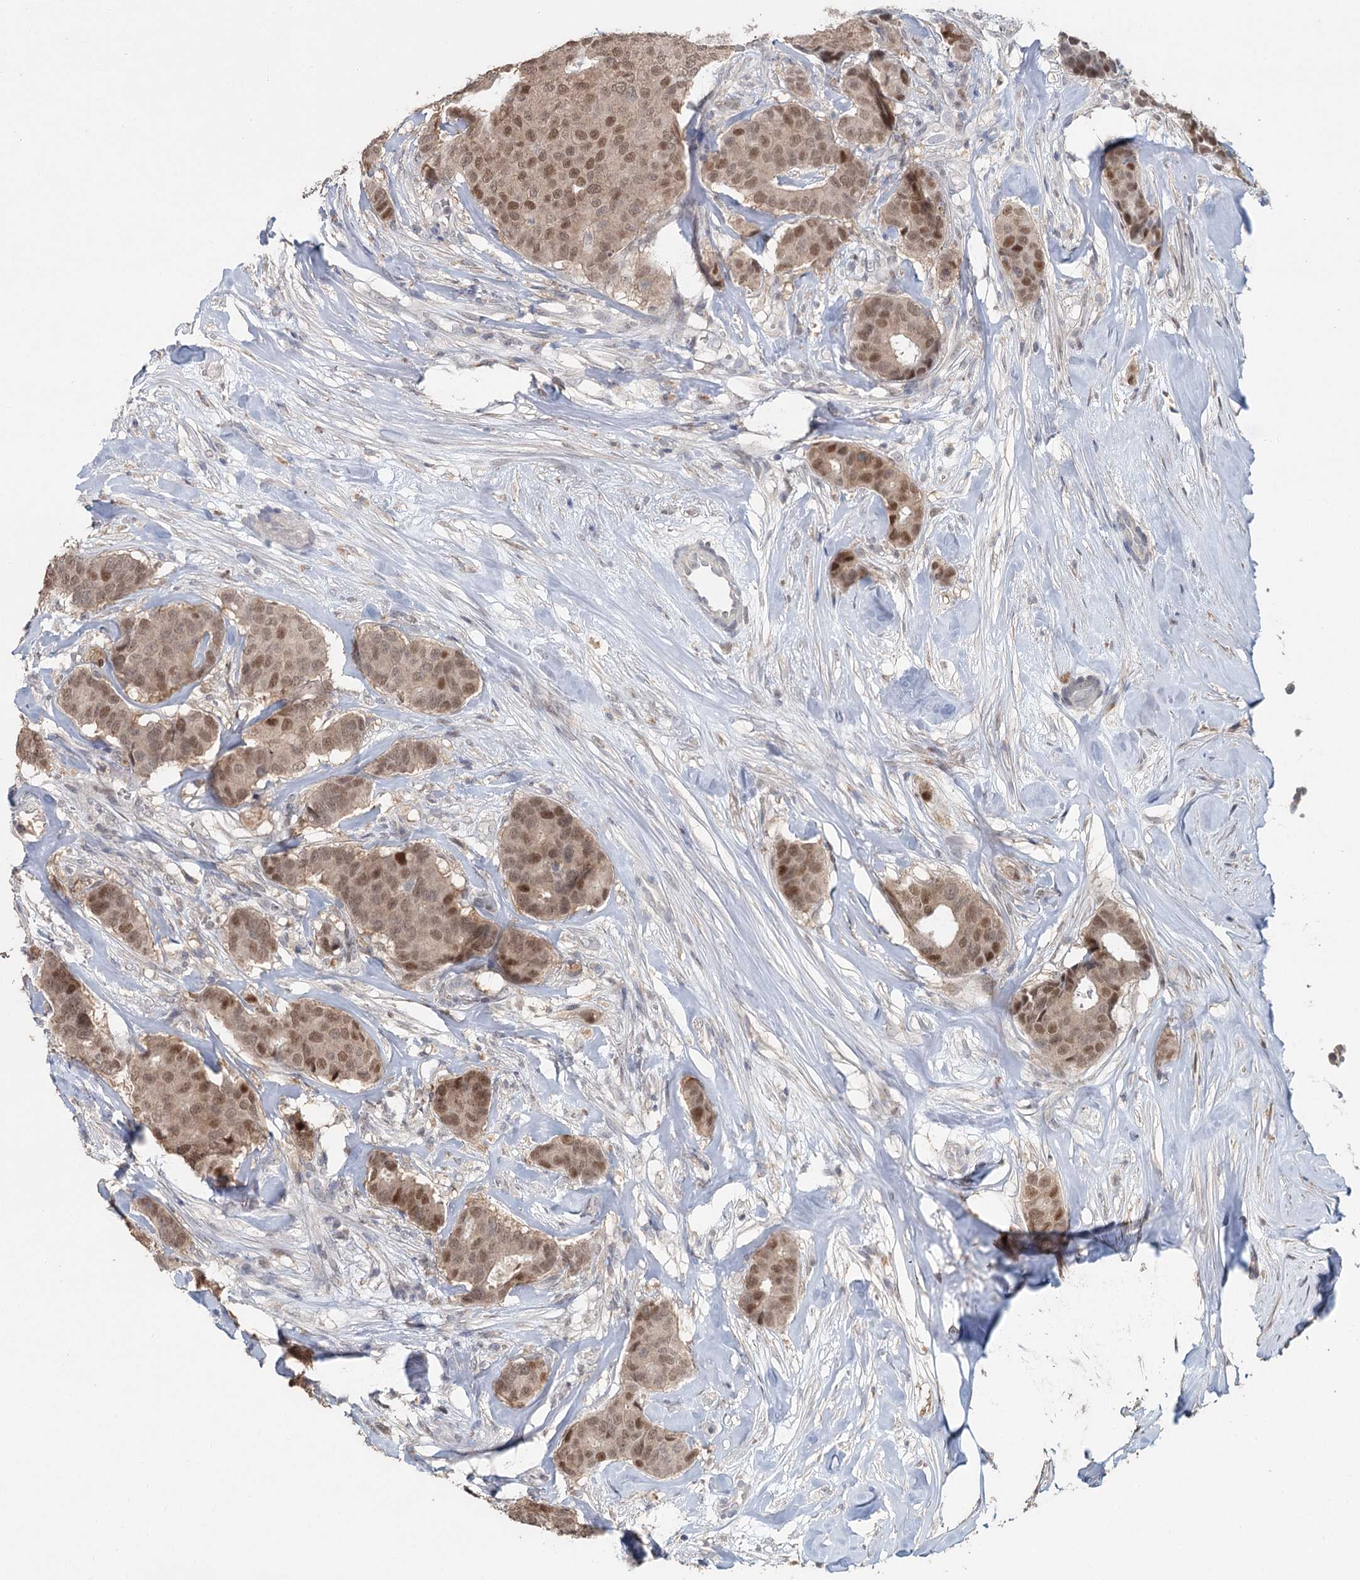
{"staining": {"intensity": "moderate", "quantity": ">75%", "location": "nuclear"}, "tissue": "breast cancer", "cell_type": "Tumor cells", "image_type": "cancer", "snomed": [{"axis": "morphology", "description": "Duct carcinoma"}, {"axis": "topography", "description": "Breast"}], "caption": "Immunohistochemical staining of breast cancer (intraductal carcinoma) reveals medium levels of moderate nuclear protein staining in approximately >75% of tumor cells. Using DAB (brown) and hematoxylin (blue) stains, captured at high magnification using brightfield microscopy.", "gene": "ADK", "patient": {"sex": "female", "age": 75}}